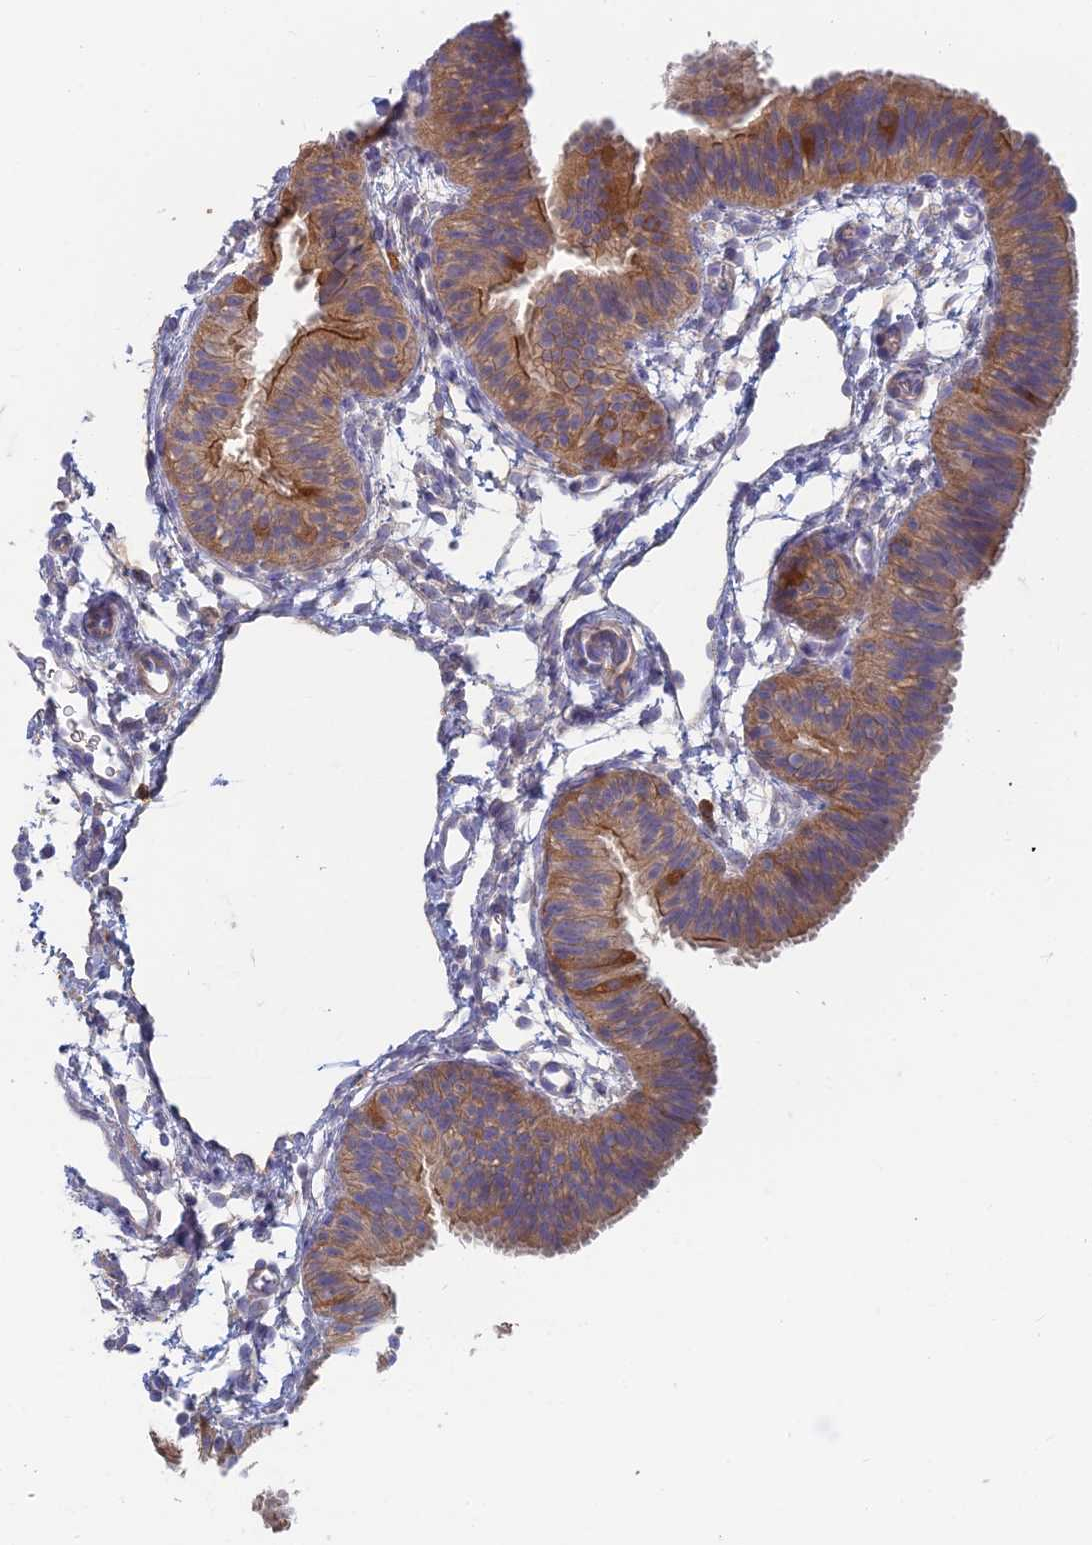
{"staining": {"intensity": "moderate", "quantity": ">75%", "location": "cytoplasmic/membranous"}, "tissue": "fallopian tube", "cell_type": "Glandular cells", "image_type": "normal", "snomed": [{"axis": "morphology", "description": "Normal tissue, NOS"}, {"axis": "topography", "description": "Fallopian tube"}], "caption": "Protein positivity by immunohistochemistry (IHC) demonstrates moderate cytoplasmic/membranous expression in about >75% of glandular cells in normal fallopian tube. The staining was performed using DAB (3,3'-diaminobenzidine) to visualize the protein expression in brown, while the nuclei were stained in blue with hematoxylin (Magnification: 20x).", "gene": "IFTAP", "patient": {"sex": "female", "age": 35}}